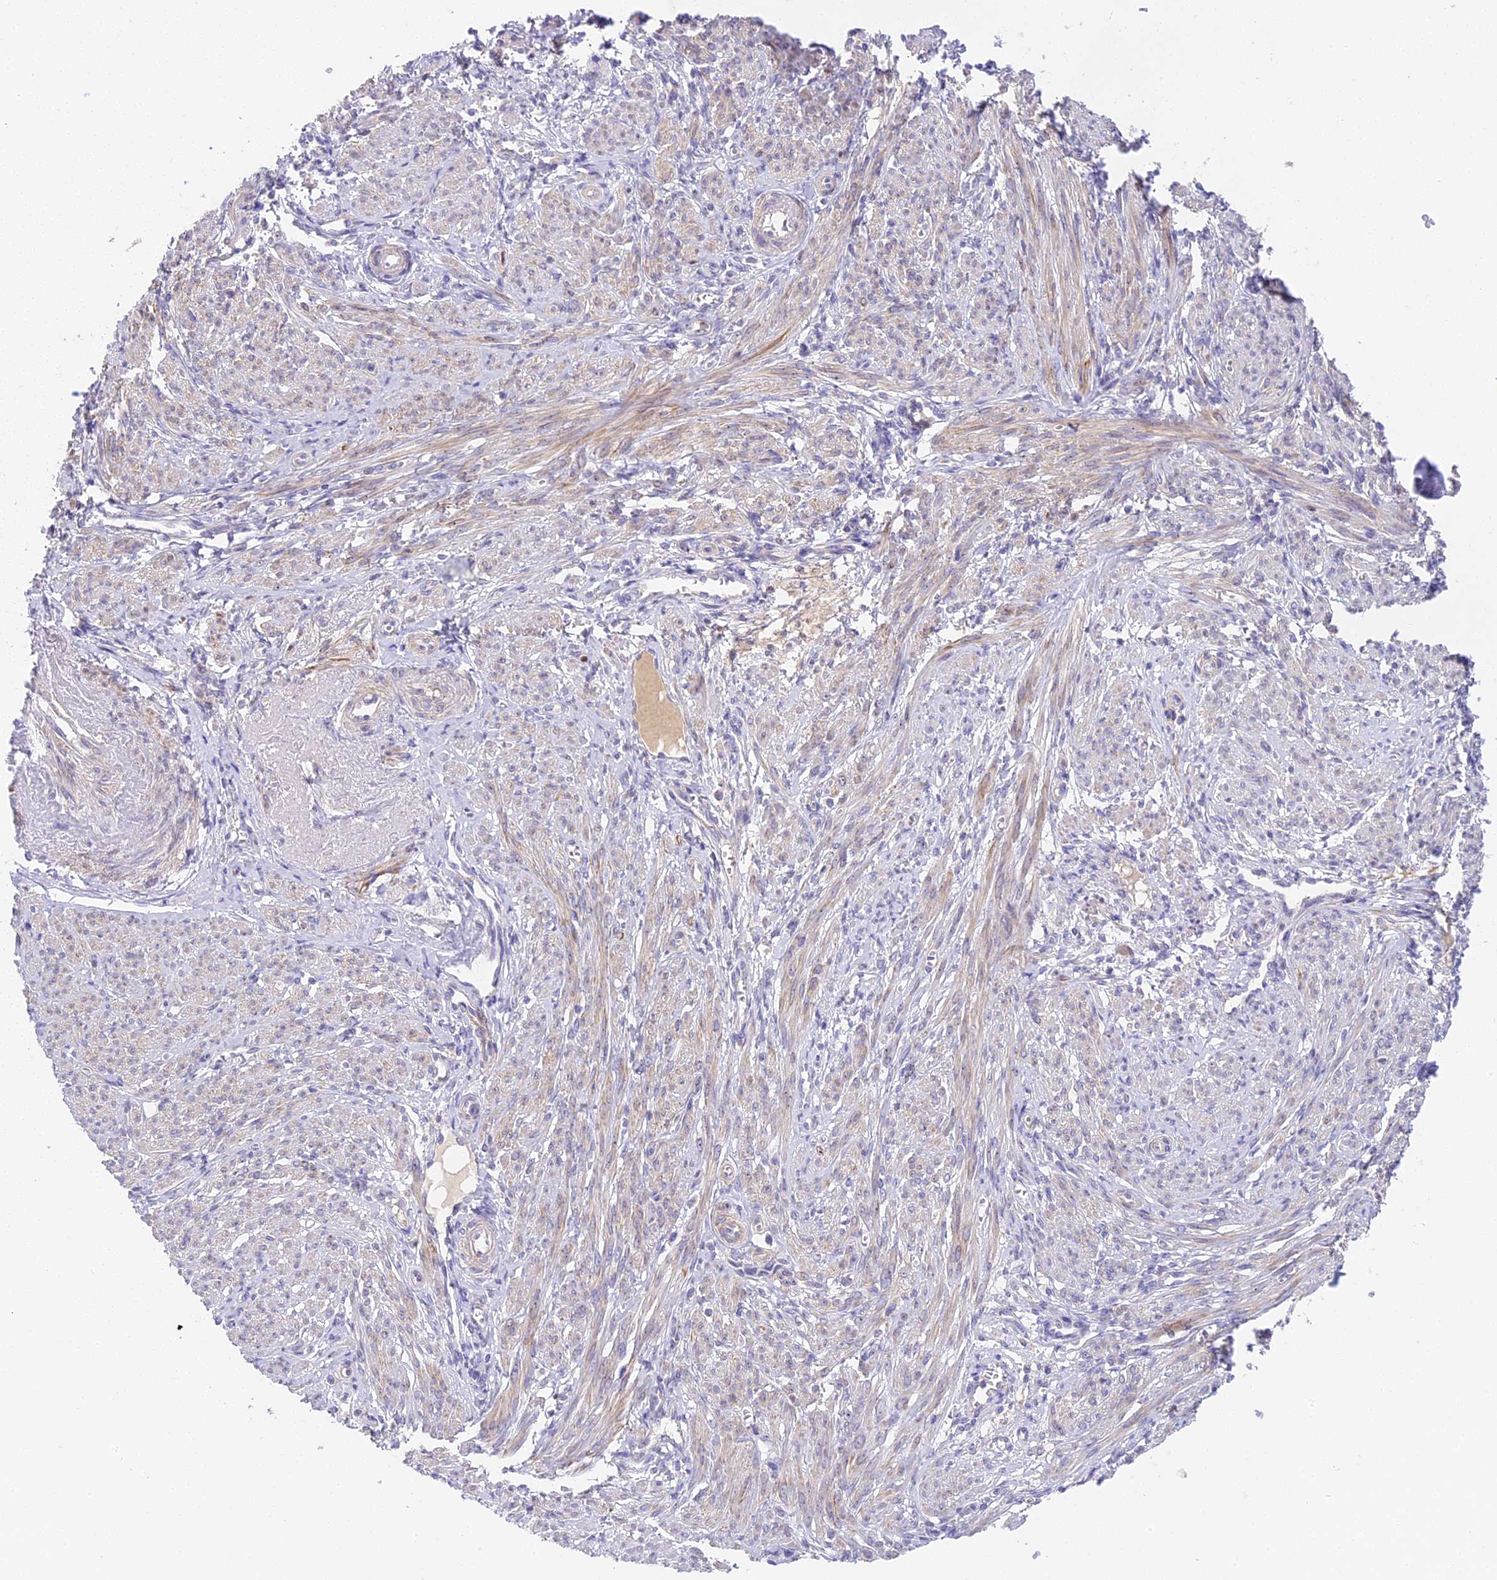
{"staining": {"intensity": "moderate", "quantity": "<25%", "location": "cytoplasmic/membranous"}, "tissue": "smooth muscle", "cell_type": "Smooth muscle cells", "image_type": "normal", "snomed": [{"axis": "morphology", "description": "Normal tissue, NOS"}, {"axis": "topography", "description": "Smooth muscle"}], "caption": "This histopathology image demonstrates benign smooth muscle stained with IHC to label a protein in brown. The cytoplasmic/membranous of smooth muscle cells show moderate positivity for the protein. Nuclei are counter-stained blue.", "gene": "RAD51", "patient": {"sex": "female", "age": 39}}